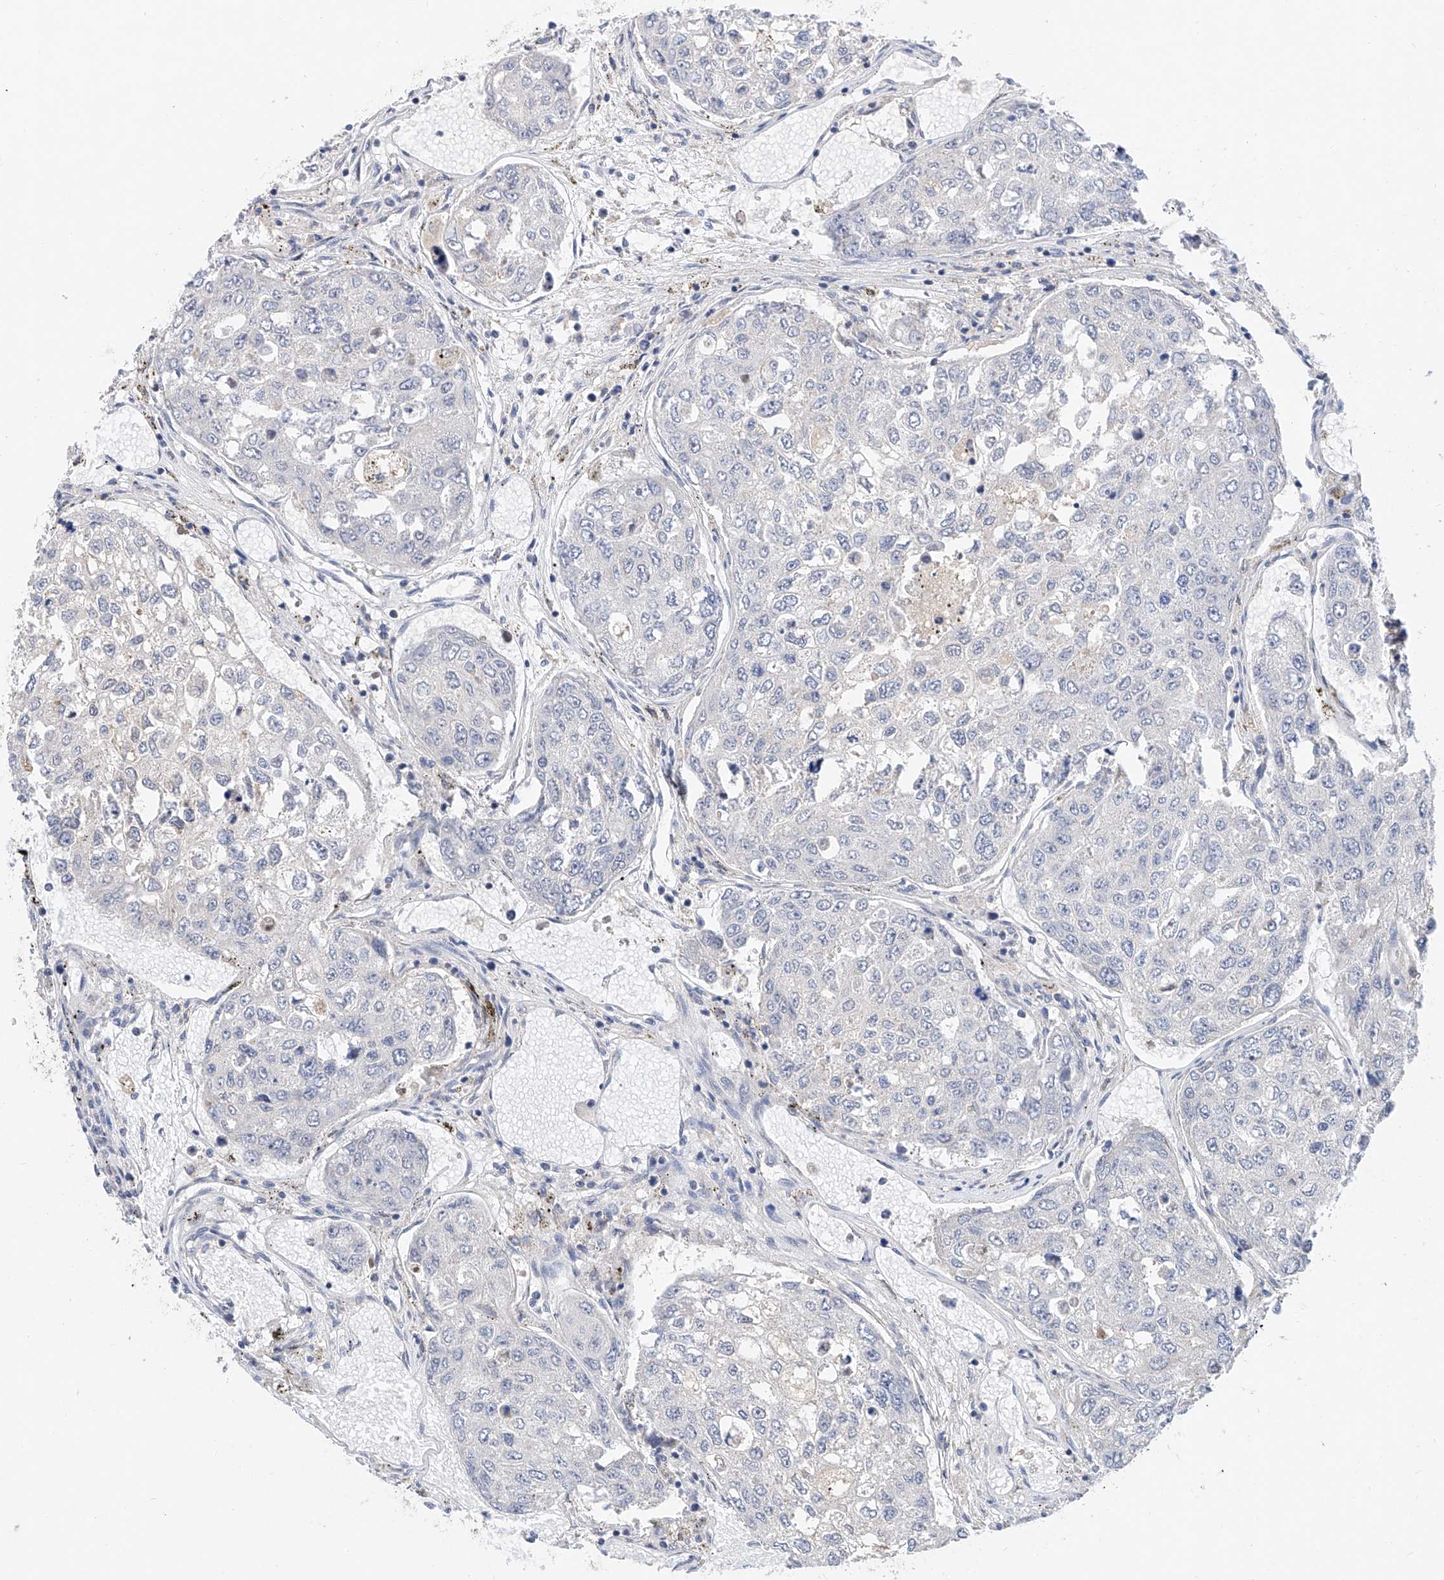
{"staining": {"intensity": "negative", "quantity": "none", "location": "none"}, "tissue": "urothelial cancer", "cell_type": "Tumor cells", "image_type": "cancer", "snomed": [{"axis": "morphology", "description": "Urothelial carcinoma, High grade"}, {"axis": "topography", "description": "Lymph node"}, {"axis": "topography", "description": "Urinary bladder"}], "caption": "Immunohistochemical staining of urothelial cancer reveals no significant positivity in tumor cells. (Brightfield microscopy of DAB (3,3'-diaminobenzidine) immunohistochemistry (IHC) at high magnification).", "gene": "FUCA2", "patient": {"sex": "male", "age": 51}}